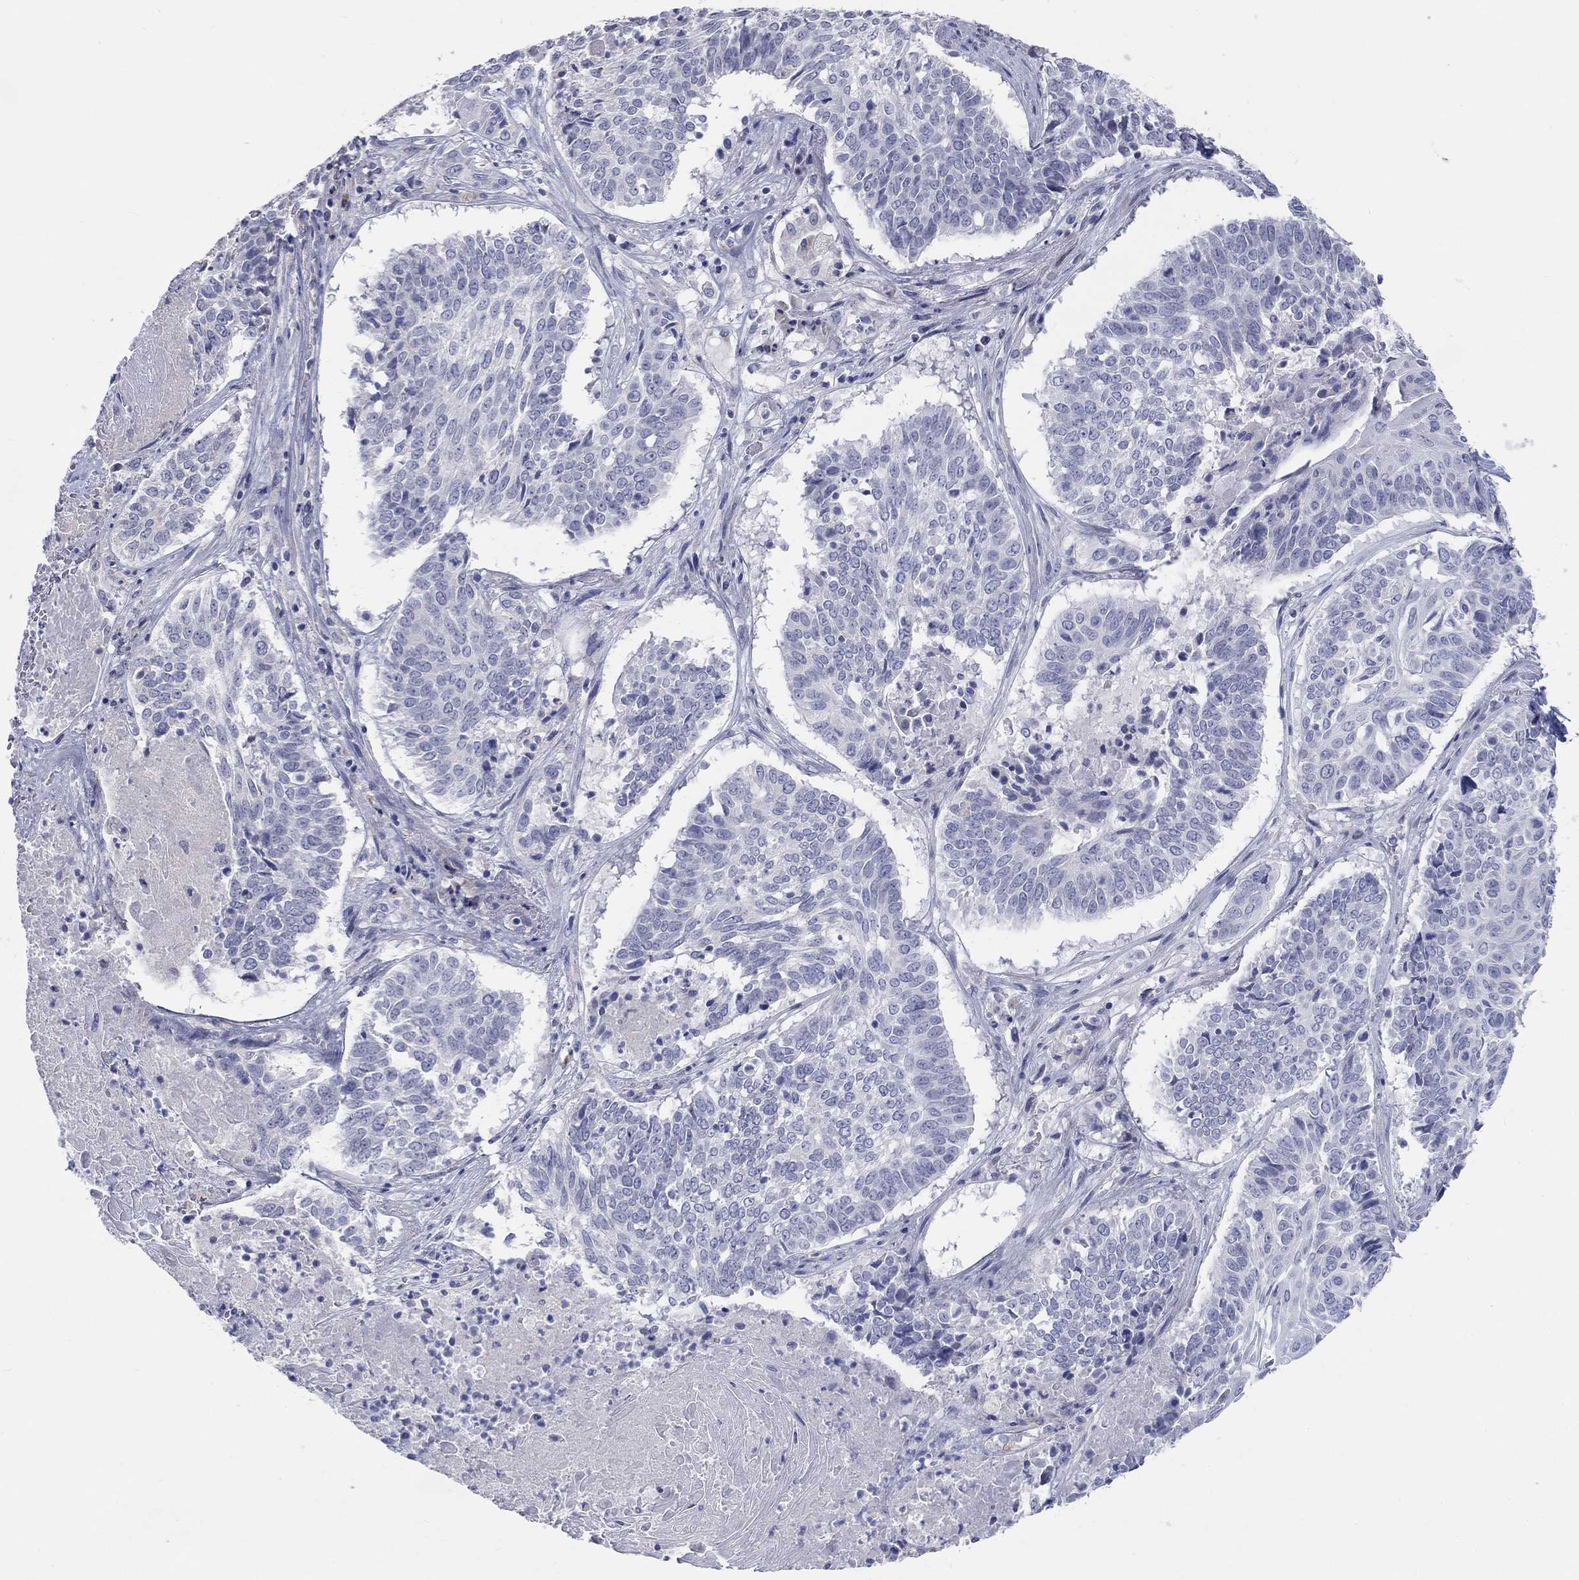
{"staining": {"intensity": "negative", "quantity": "none", "location": "none"}, "tissue": "lung cancer", "cell_type": "Tumor cells", "image_type": "cancer", "snomed": [{"axis": "morphology", "description": "Squamous cell carcinoma, NOS"}, {"axis": "topography", "description": "Lung"}], "caption": "Tumor cells are negative for brown protein staining in squamous cell carcinoma (lung).", "gene": "LRRC4C", "patient": {"sex": "male", "age": 64}}